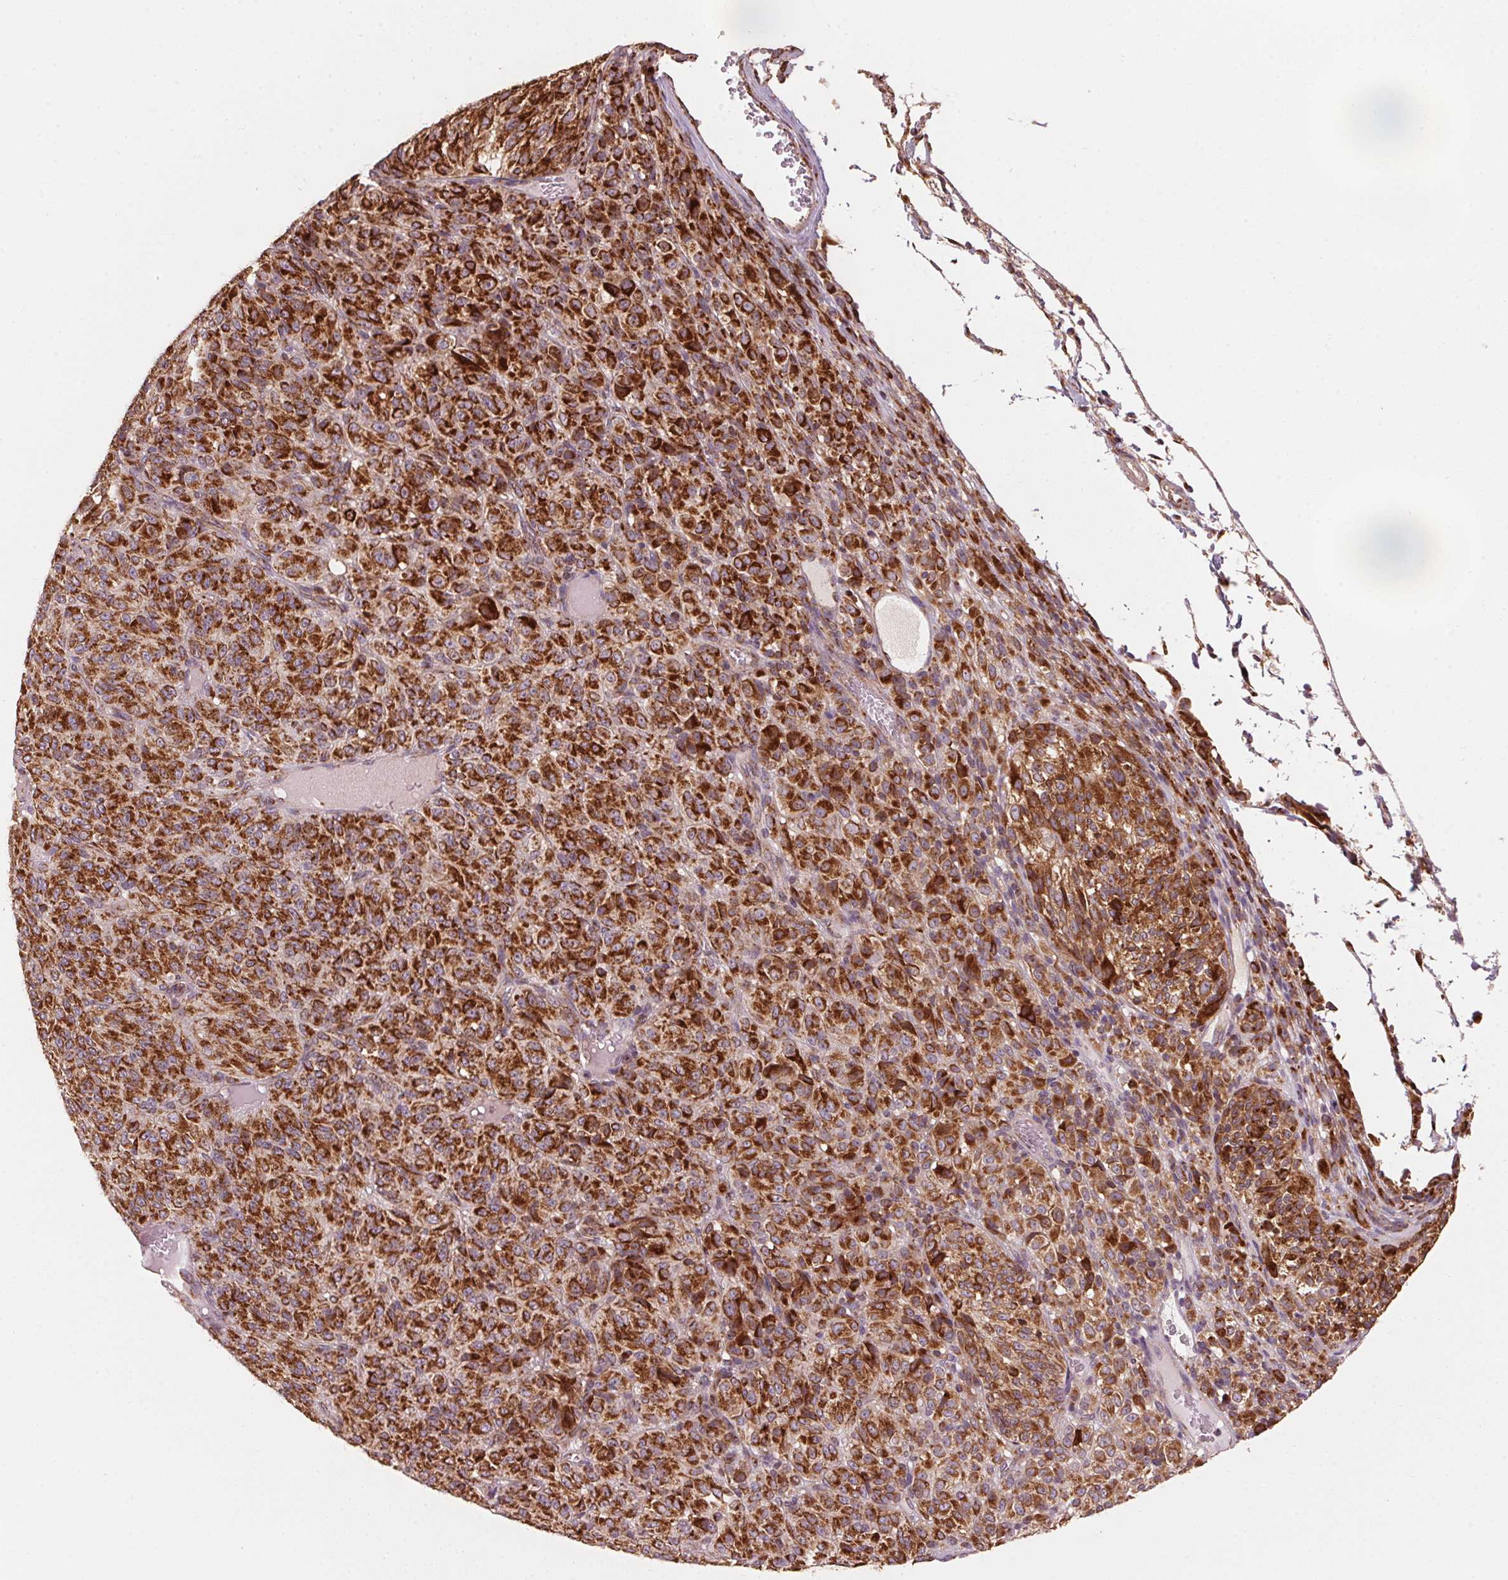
{"staining": {"intensity": "strong", "quantity": ">75%", "location": "cytoplasmic/membranous"}, "tissue": "melanoma", "cell_type": "Tumor cells", "image_type": "cancer", "snomed": [{"axis": "morphology", "description": "Malignant melanoma, Metastatic site"}, {"axis": "topography", "description": "Brain"}], "caption": "An immunohistochemistry histopathology image of tumor tissue is shown. Protein staining in brown labels strong cytoplasmic/membranous positivity in malignant melanoma (metastatic site) within tumor cells.", "gene": "TOMM70", "patient": {"sex": "female", "age": 56}}